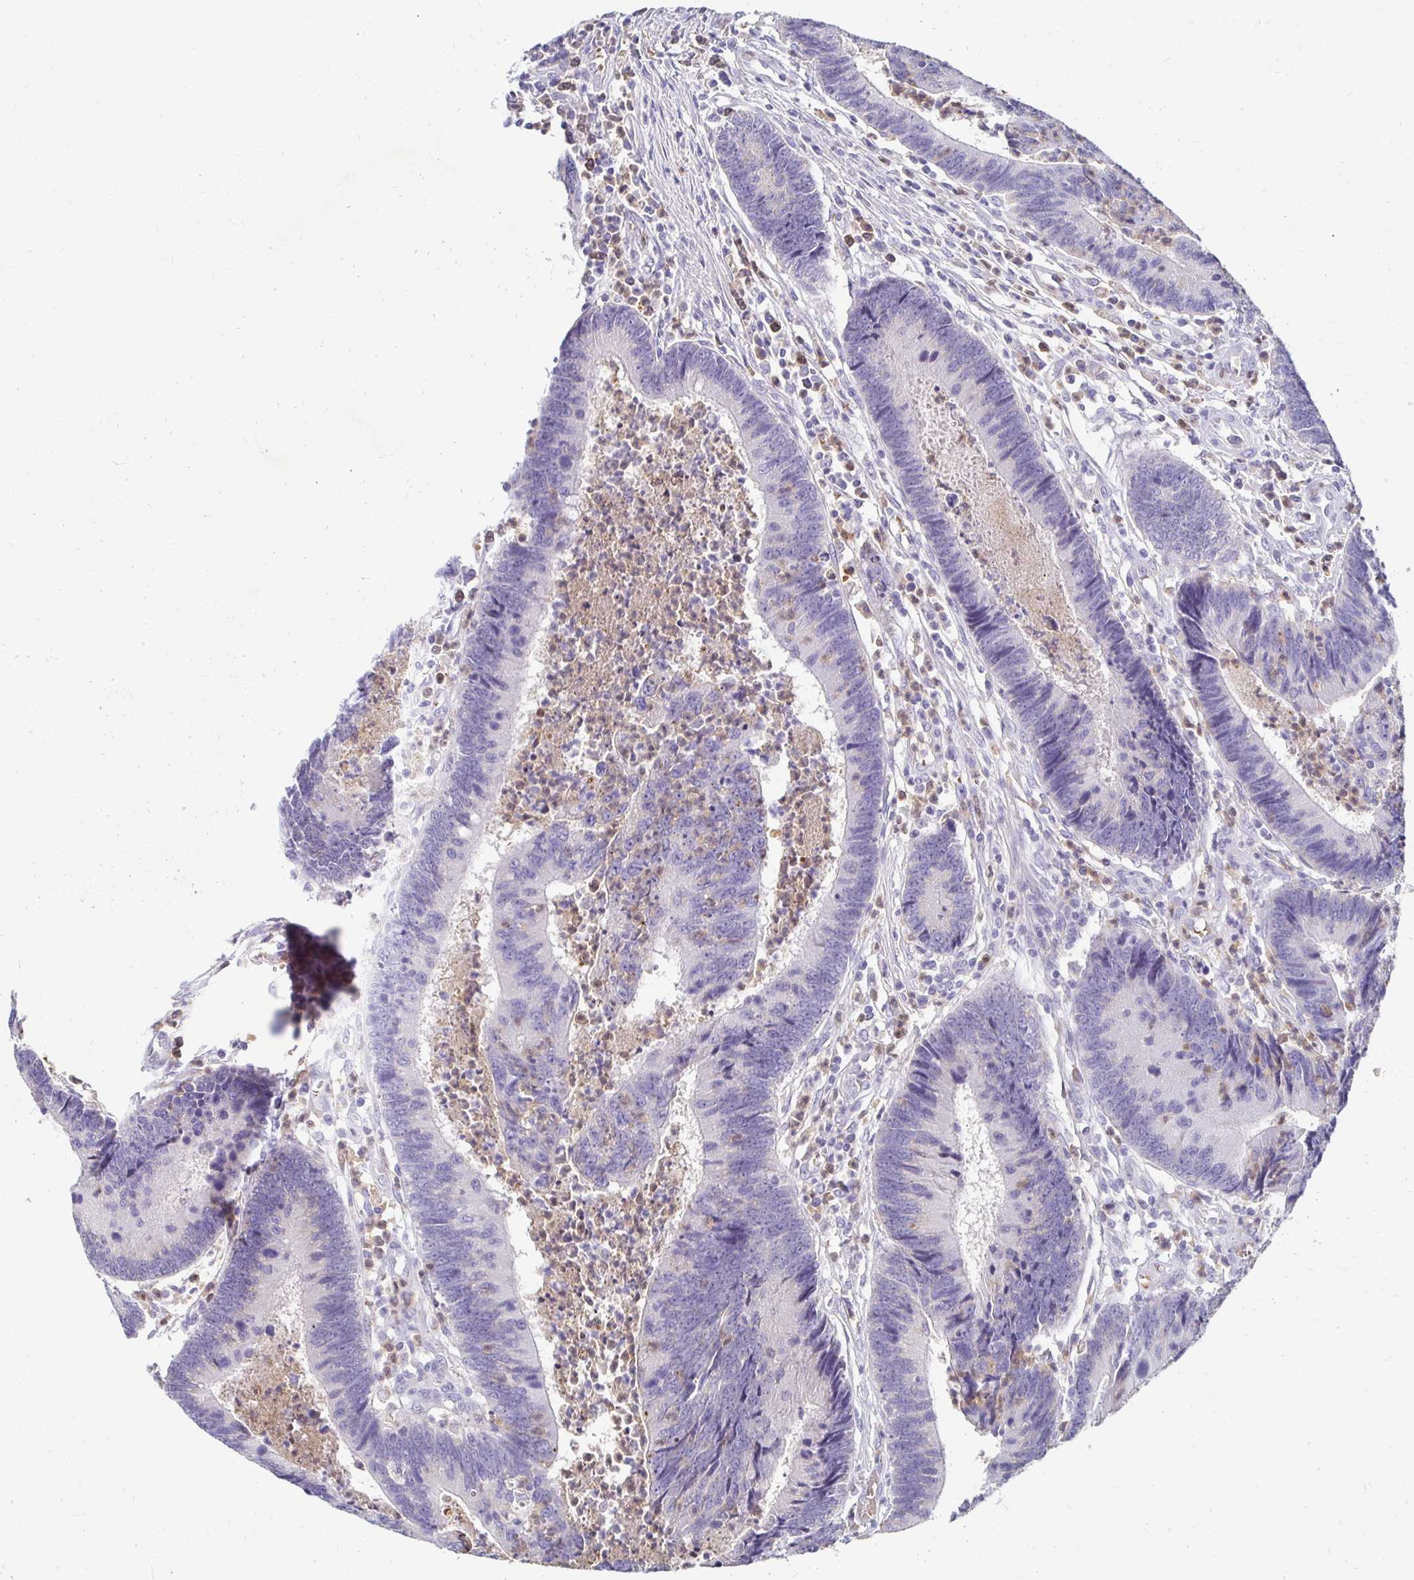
{"staining": {"intensity": "negative", "quantity": "none", "location": "none"}, "tissue": "colorectal cancer", "cell_type": "Tumor cells", "image_type": "cancer", "snomed": [{"axis": "morphology", "description": "Adenocarcinoma, NOS"}, {"axis": "topography", "description": "Colon"}], "caption": "DAB immunohistochemical staining of human colorectal adenocarcinoma exhibits no significant staining in tumor cells. Nuclei are stained in blue.", "gene": "GK2", "patient": {"sex": "female", "age": 67}}